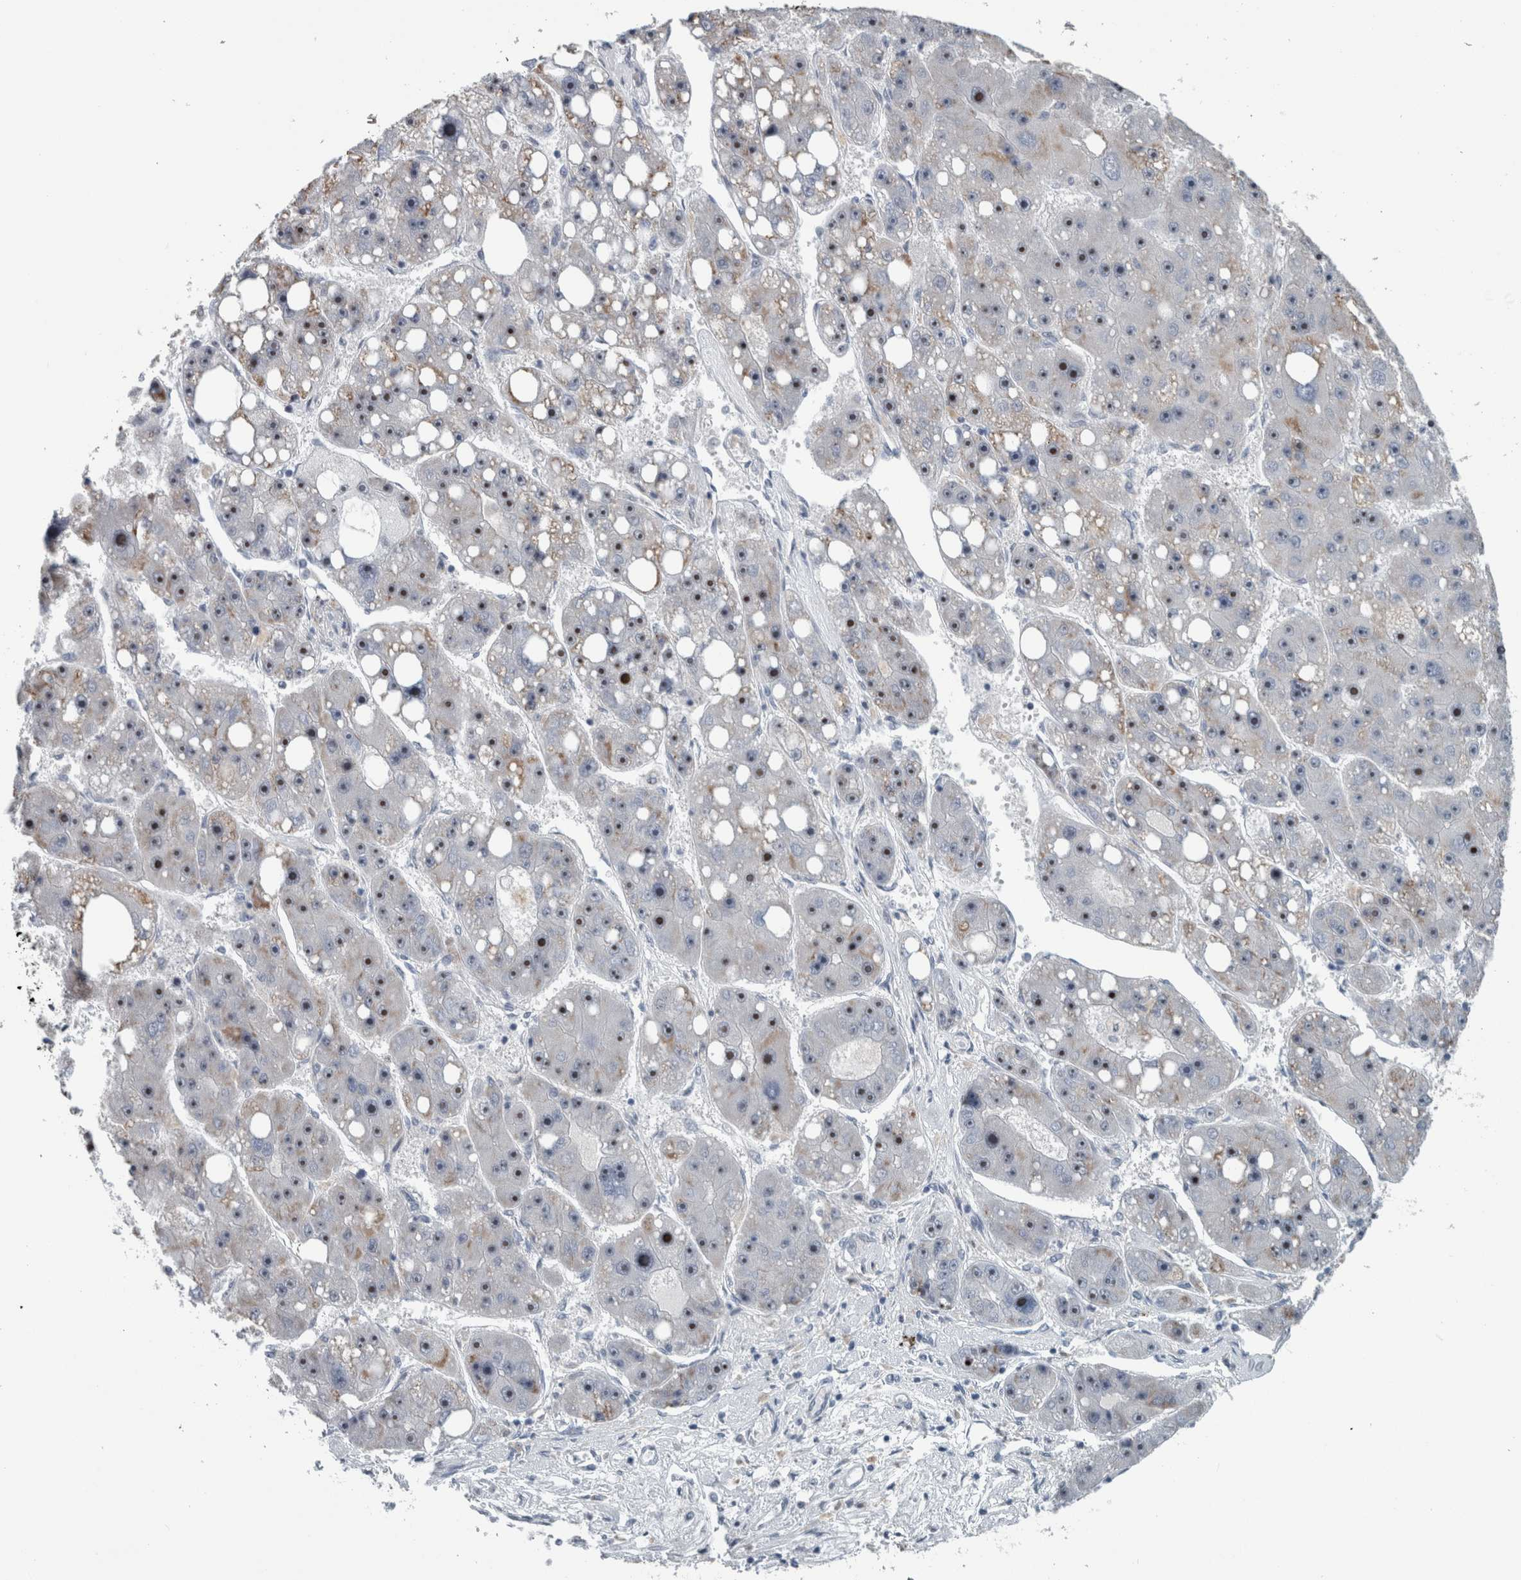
{"staining": {"intensity": "moderate", "quantity": ">75%", "location": "nuclear"}, "tissue": "liver cancer", "cell_type": "Tumor cells", "image_type": "cancer", "snomed": [{"axis": "morphology", "description": "Carcinoma, Hepatocellular, NOS"}, {"axis": "topography", "description": "Liver"}], "caption": "Brown immunohistochemical staining in hepatocellular carcinoma (liver) displays moderate nuclear expression in approximately >75% of tumor cells. (Stains: DAB in brown, nuclei in blue, Microscopy: brightfield microscopy at high magnification).", "gene": "UTP6", "patient": {"sex": "female", "age": 61}}